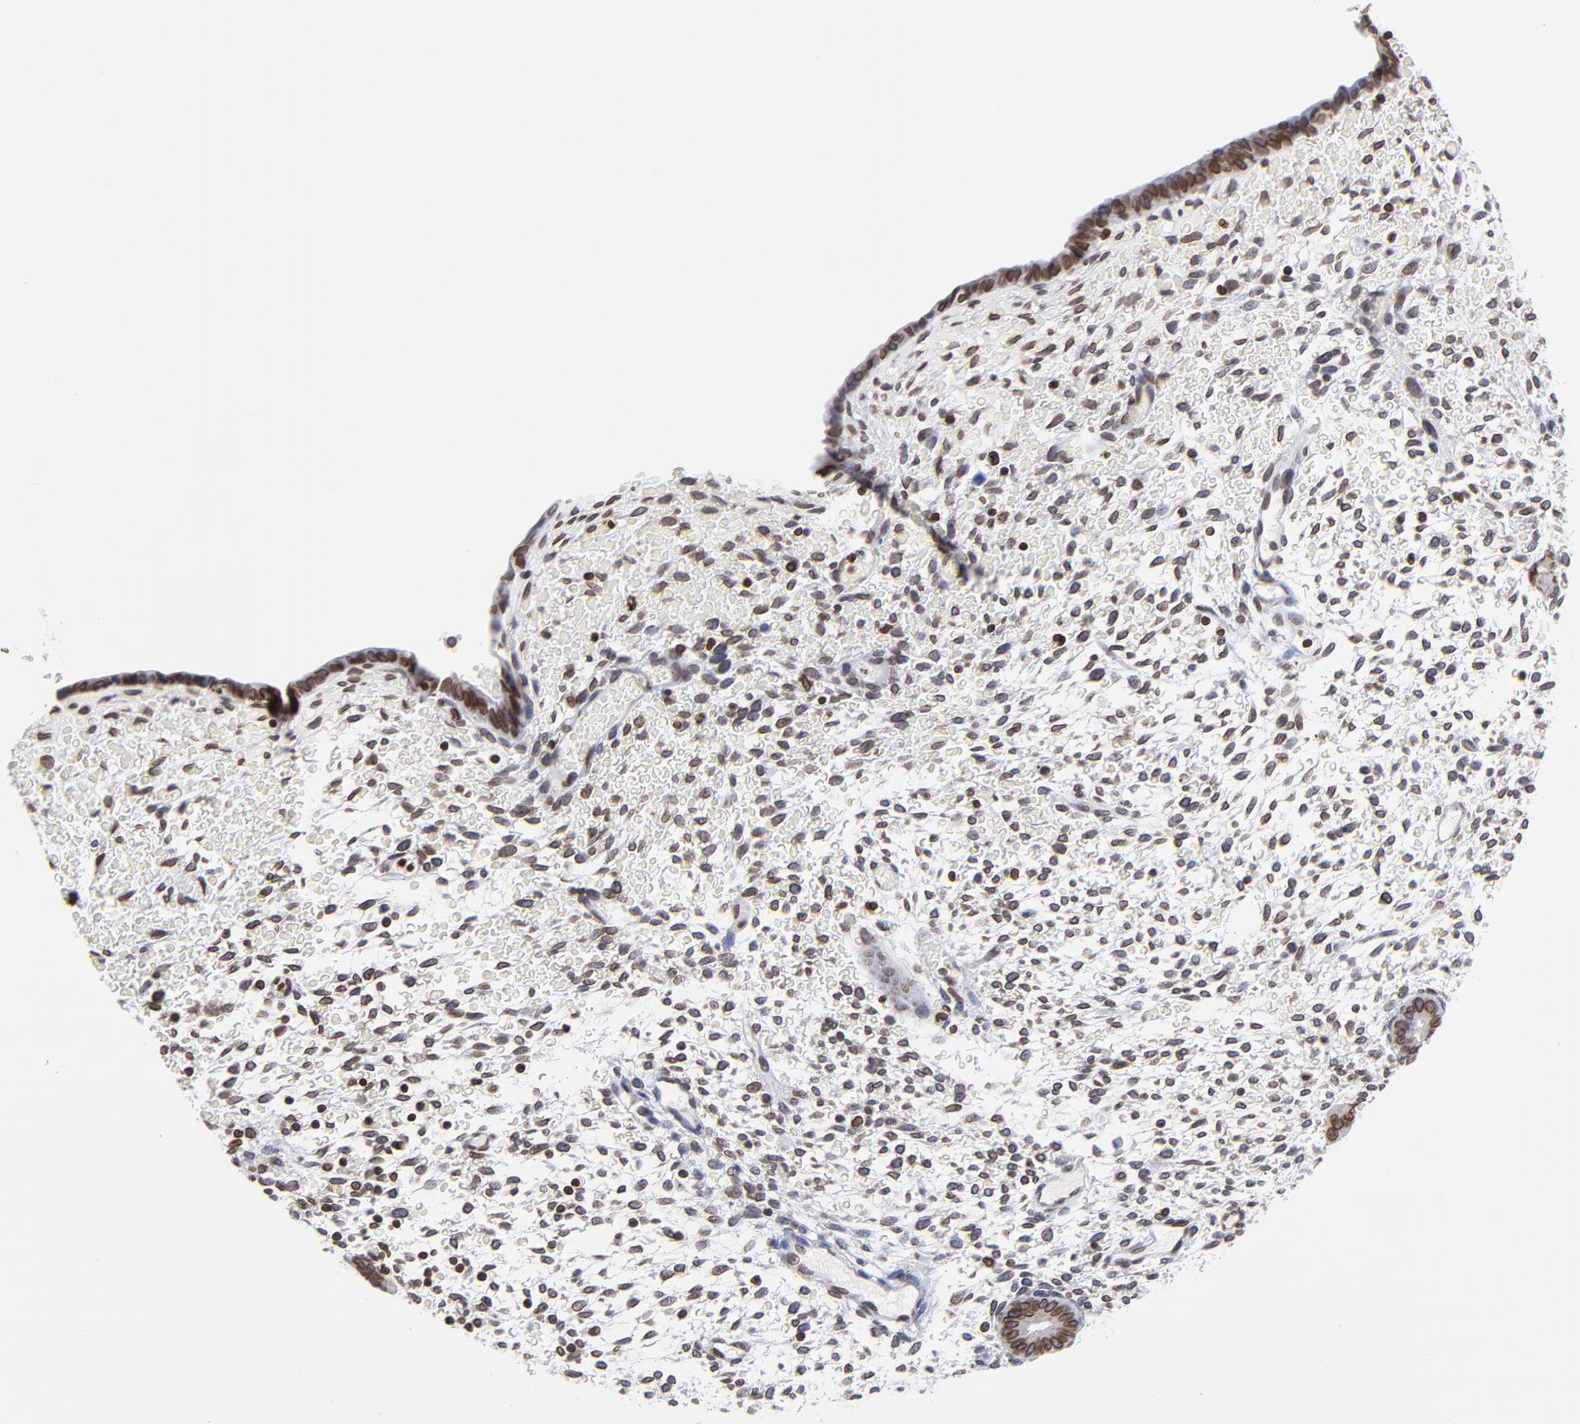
{"staining": {"intensity": "weak", "quantity": "<25%", "location": "cytoplasmic/membranous,nuclear"}, "tissue": "endometrium", "cell_type": "Cells in endometrial stroma", "image_type": "normal", "snomed": [{"axis": "morphology", "description": "Normal tissue, NOS"}, {"axis": "topography", "description": "Endometrium"}], "caption": "DAB immunohistochemical staining of normal endometrium displays no significant expression in cells in endometrial stroma. Brightfield microscopy of IHC stained with DAB (brown) and hematoxylin (blue), captured at high magnification.", "gene": "THAP7", "patient": {"sex": "female", "age": 42}}